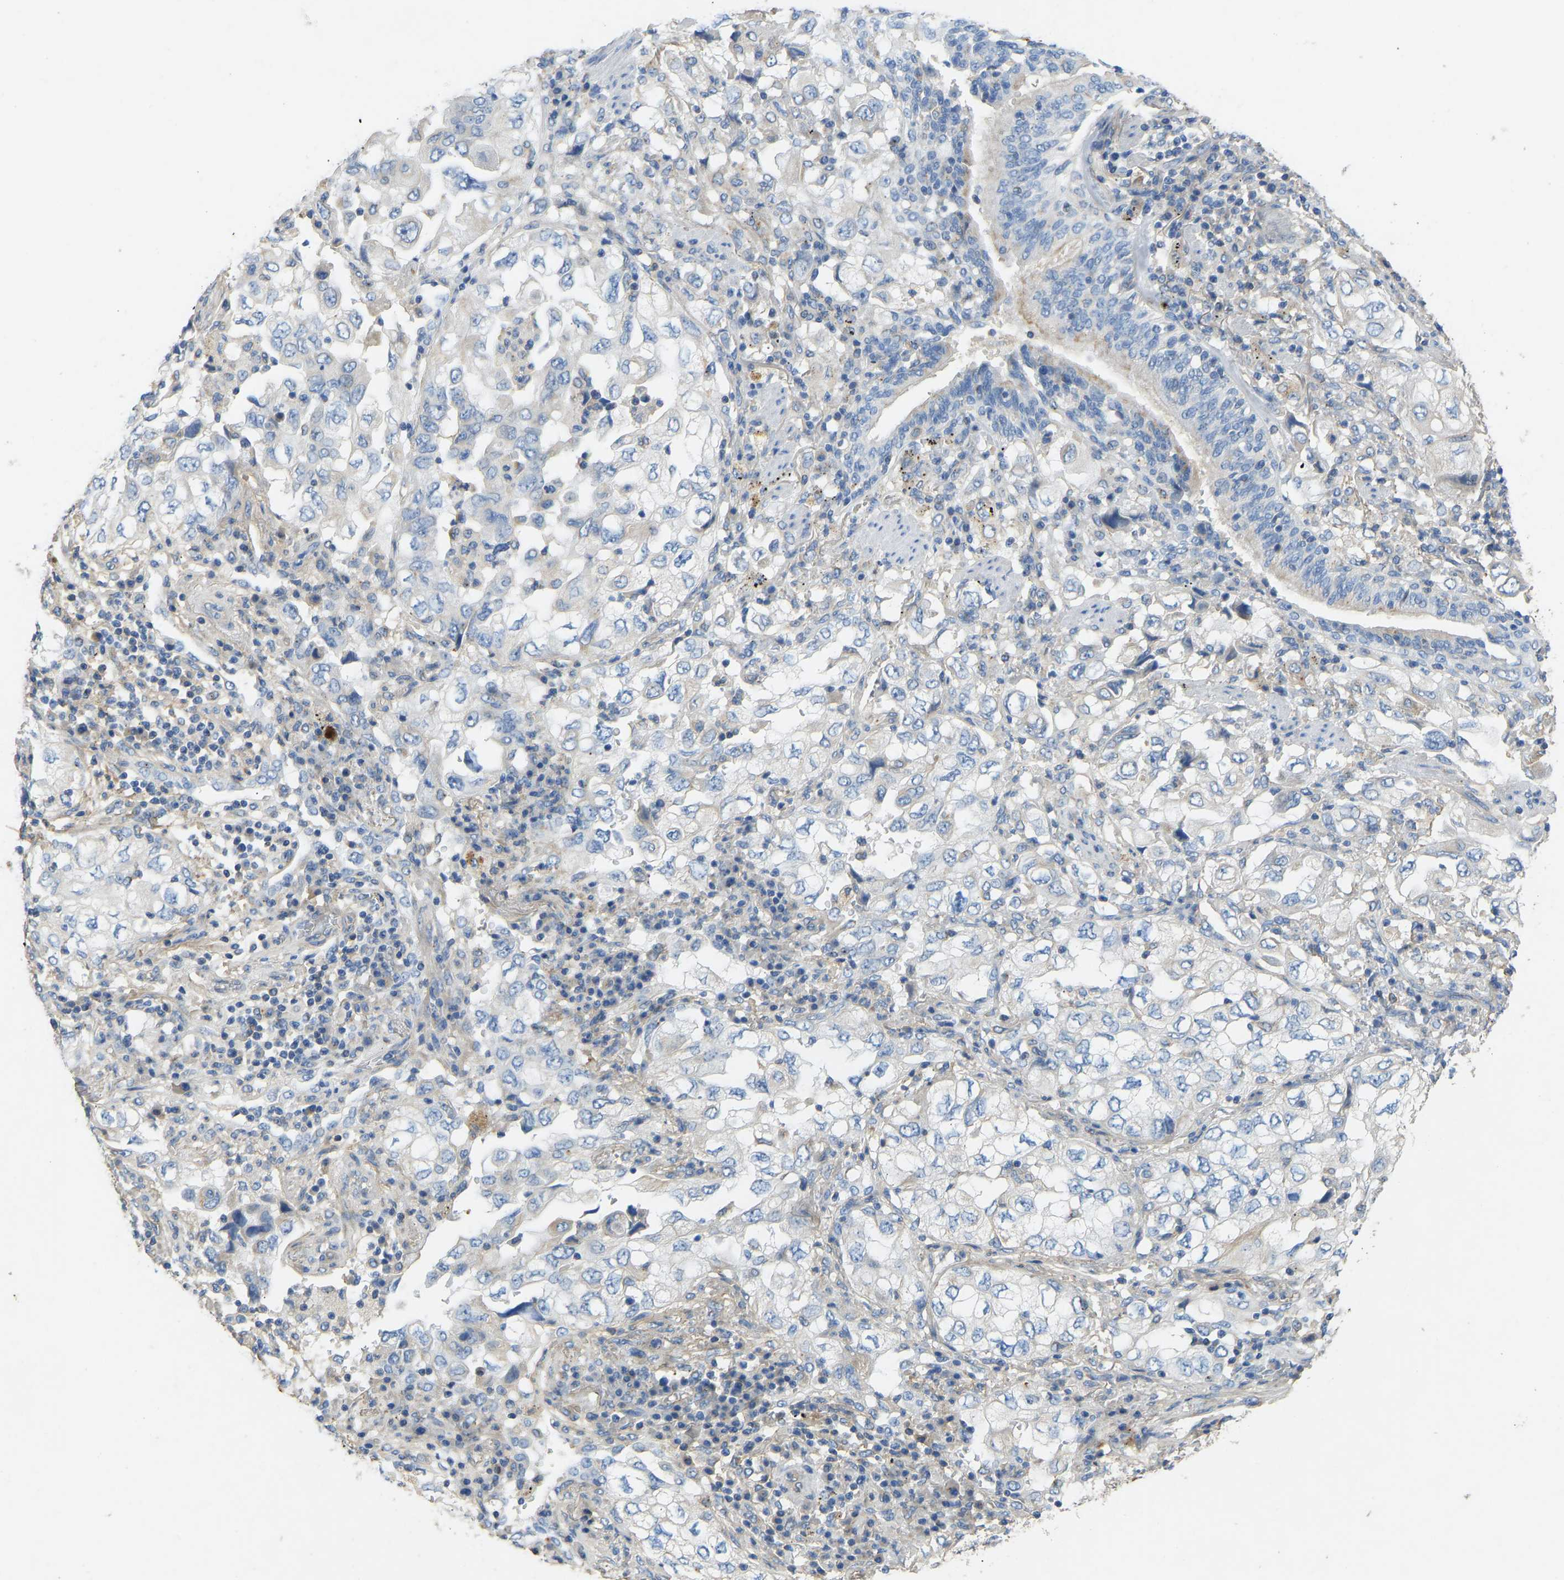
{"staining": {"intensity": "negative", "quantity": "none", "location": "none"}, "tissue": "lung cancer", "cell_type": "Tumor cells", "image_type": "cancer", "snomed": [{"axis": "morphology", "description": "Adenocarcinoma, NOS"}, {"axis": "topography", "description": "Lung"}], "caption": "An image of human adenocarcinoma (lung) is negative for staining in tumor cells.", "gene": "TECTA", "patient": {"sex": "male", "age": 64}}